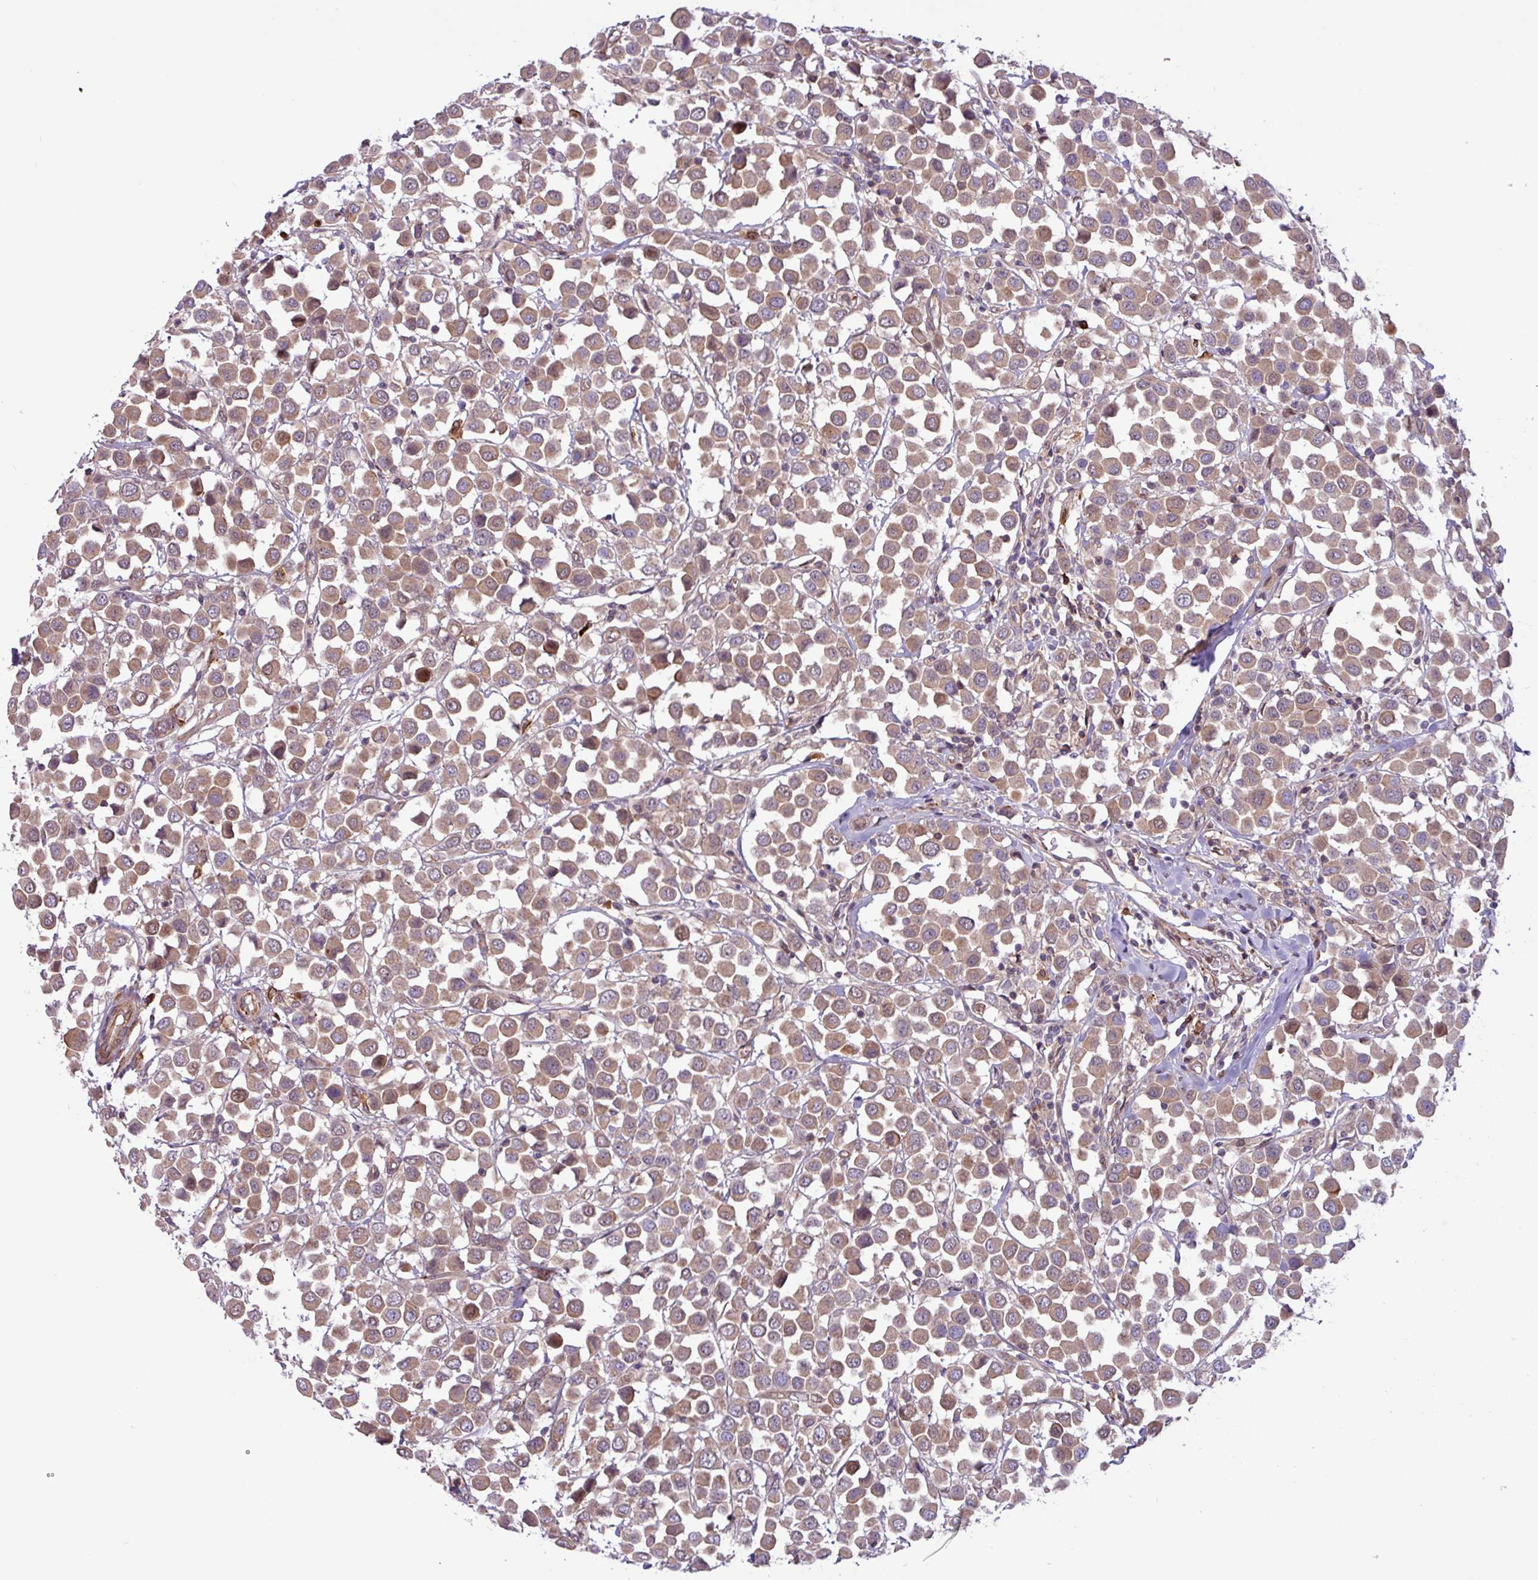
{"staining": {"intensity": "moderate", "quantity": ">75%", "location": "cytoplasmic/membranous"}, "tissue": "breast cancer", "cell_type": "Tumor cells", "image_type": "cancer", "snomed": [{"axis": "morphology", "description": "Duct carcinoma"}, {"axis": "topography", "description": "Breast"}], "caption": "Moderate cytoplasmic/membranous positivity for a protein is seen in about >75% of tumor cells of breast intraductal carcinoma using immunohistochemistry.", "gene": "CNTRL", "patient": {"sex": "female", "age": 61}}